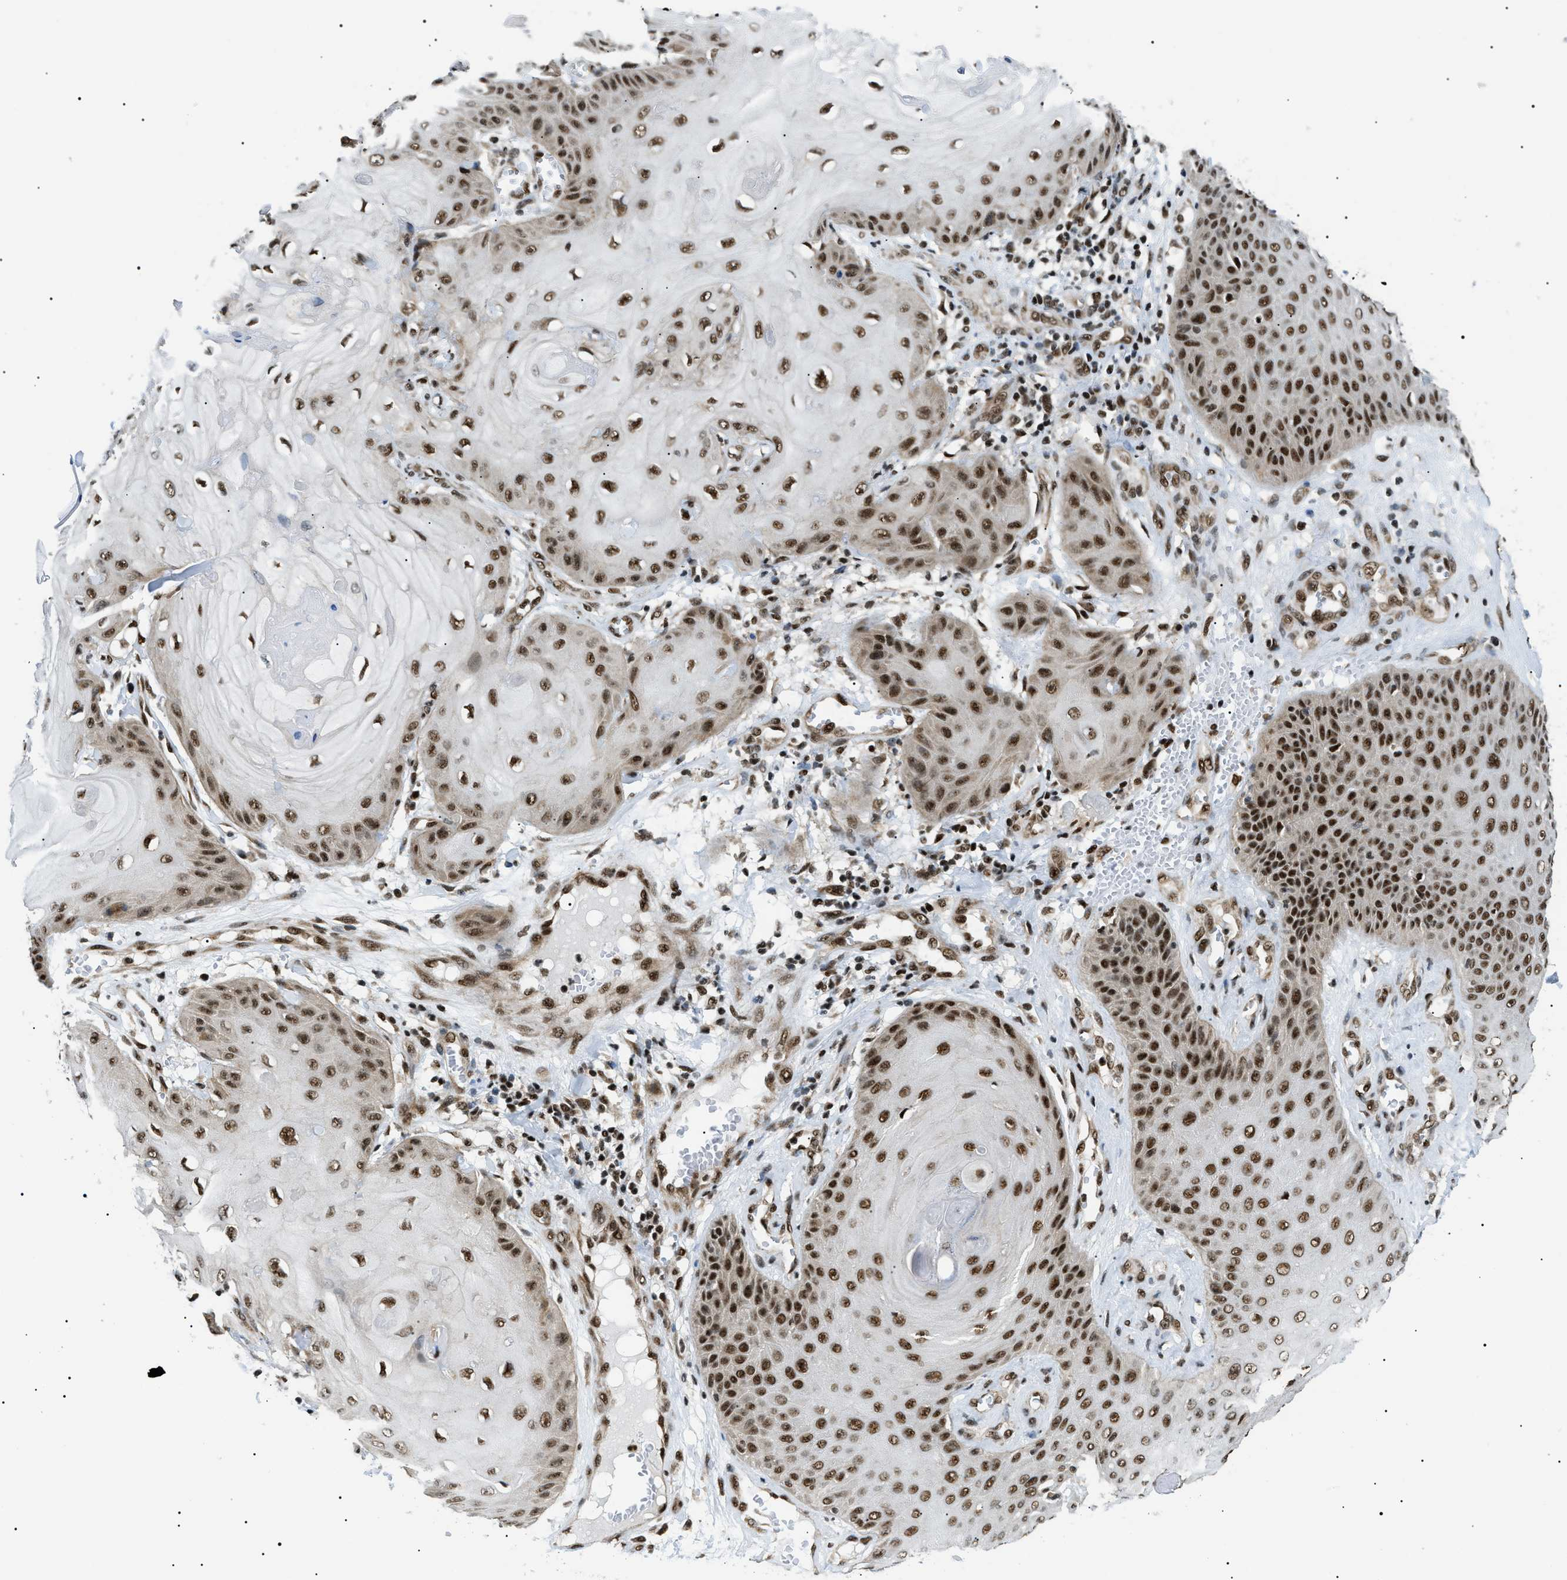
{"staining": {"intensity": "strong", "quantity": ">75%", "location": "nuclear"}, "tissue": "skin cancer", "cell_type": "Tumor cells", "image_type": "cancer", "snomed": [{"axis": "morphology", "description": "Squamous cell carcinoma, NOS"}, {"axis": "topography", "description": "Skin"}], "caption": "Brown immunohistochemical staining in squamous cell carcinoma (skin) displays strong nuclear staining in approximately >75% of tumor cells.", "gene": "CWC25", "patient": {"sex": "male", "age": 74}}